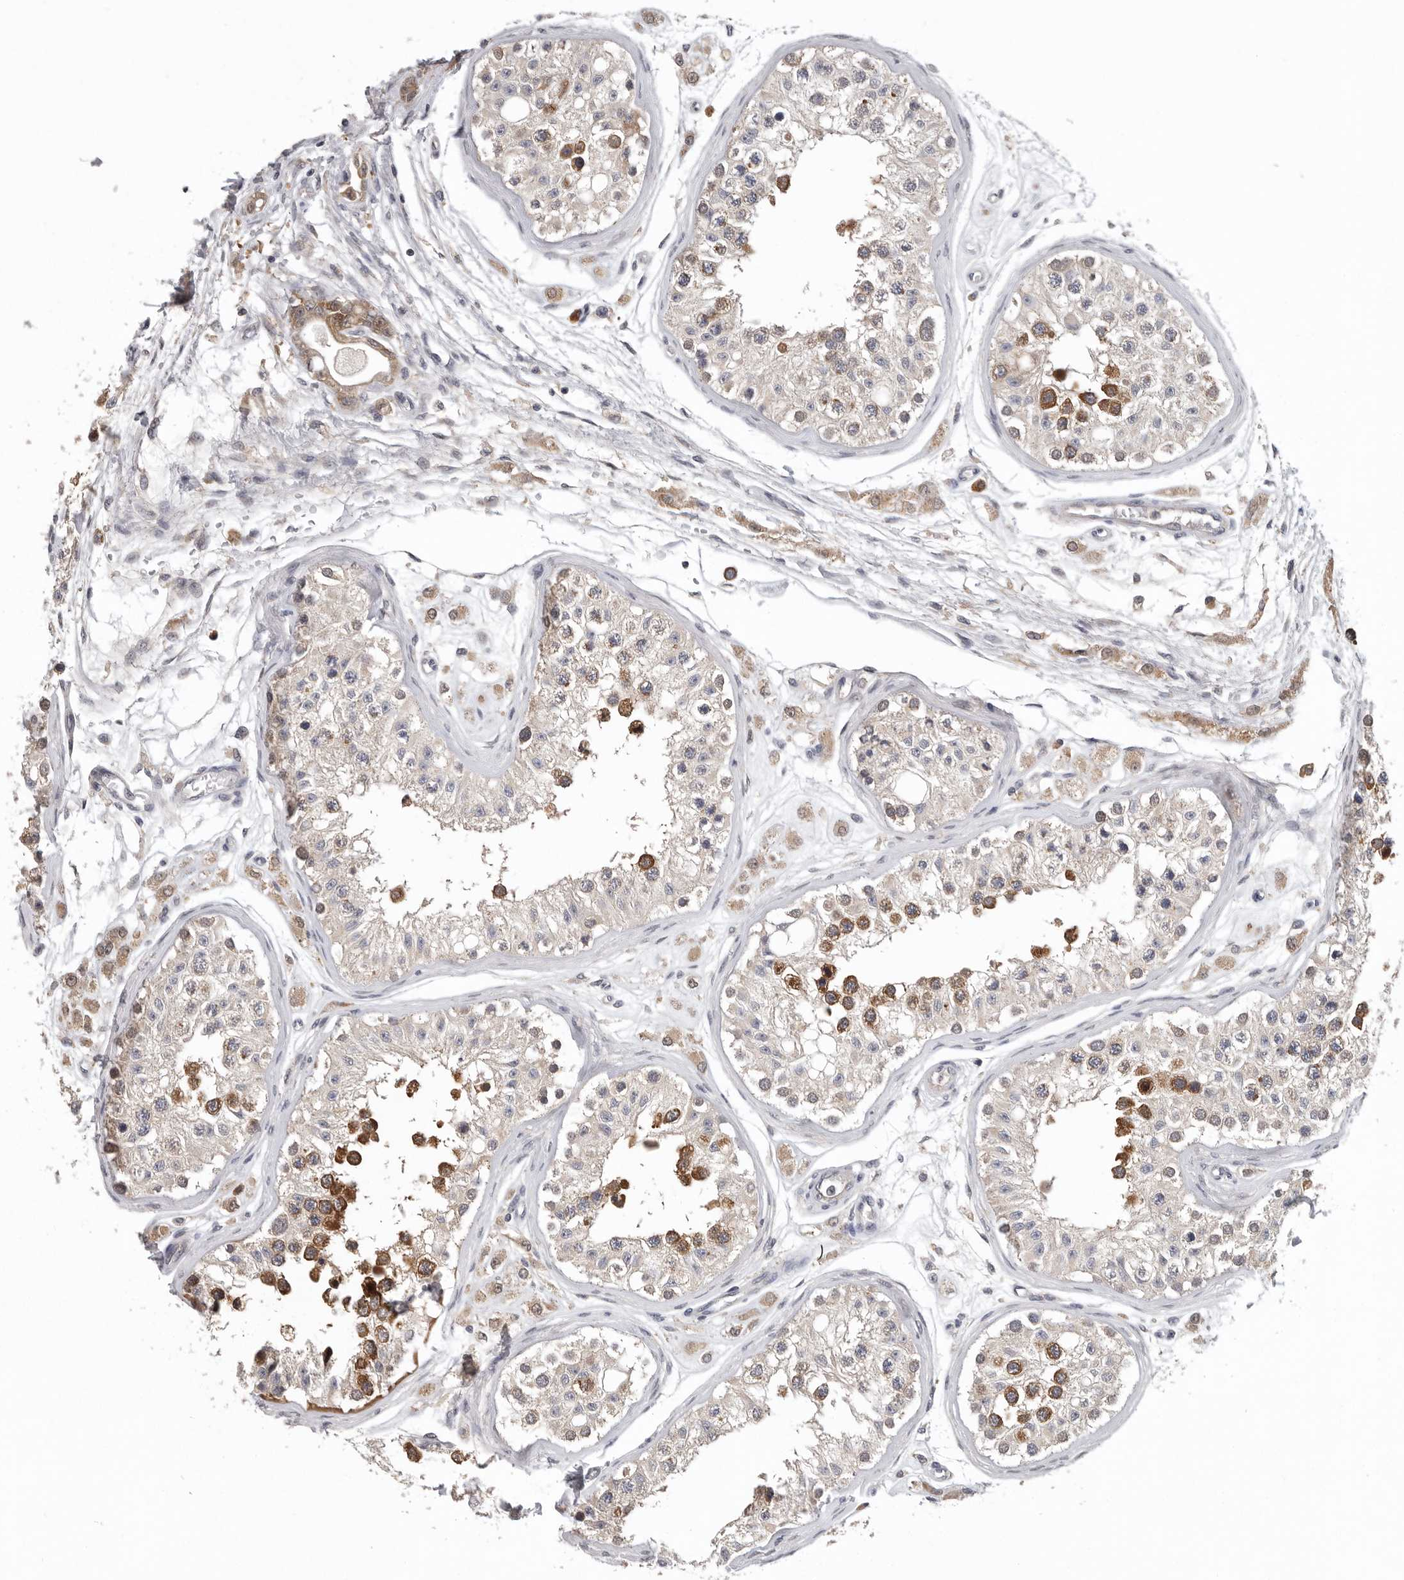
{"staining": {"intensity": "strong", "quantity": "25%-75%", "location": "cytoplasmic/membranous"}, "tissue": "testis", "cell_type": "Cells in seminiferous ducts", "image_type": "normal", "snomed": [{"axis": "morphology", "description": "Normal tissue, NOS"}, {"axis": "morphology", "description": "Adenocarcinoma, metastatic, NOS"}, {"axis": "topography", "description": "Testis"}], "caption": "Testis stained for a protein (brown) demonstrates strong cytoplasmic/membranous positive positivity in approximately 25%-75% of cells in seminiferous ducts.", "gene": "RALGPS2", "patient": {"sex": "male", "age": 26}}